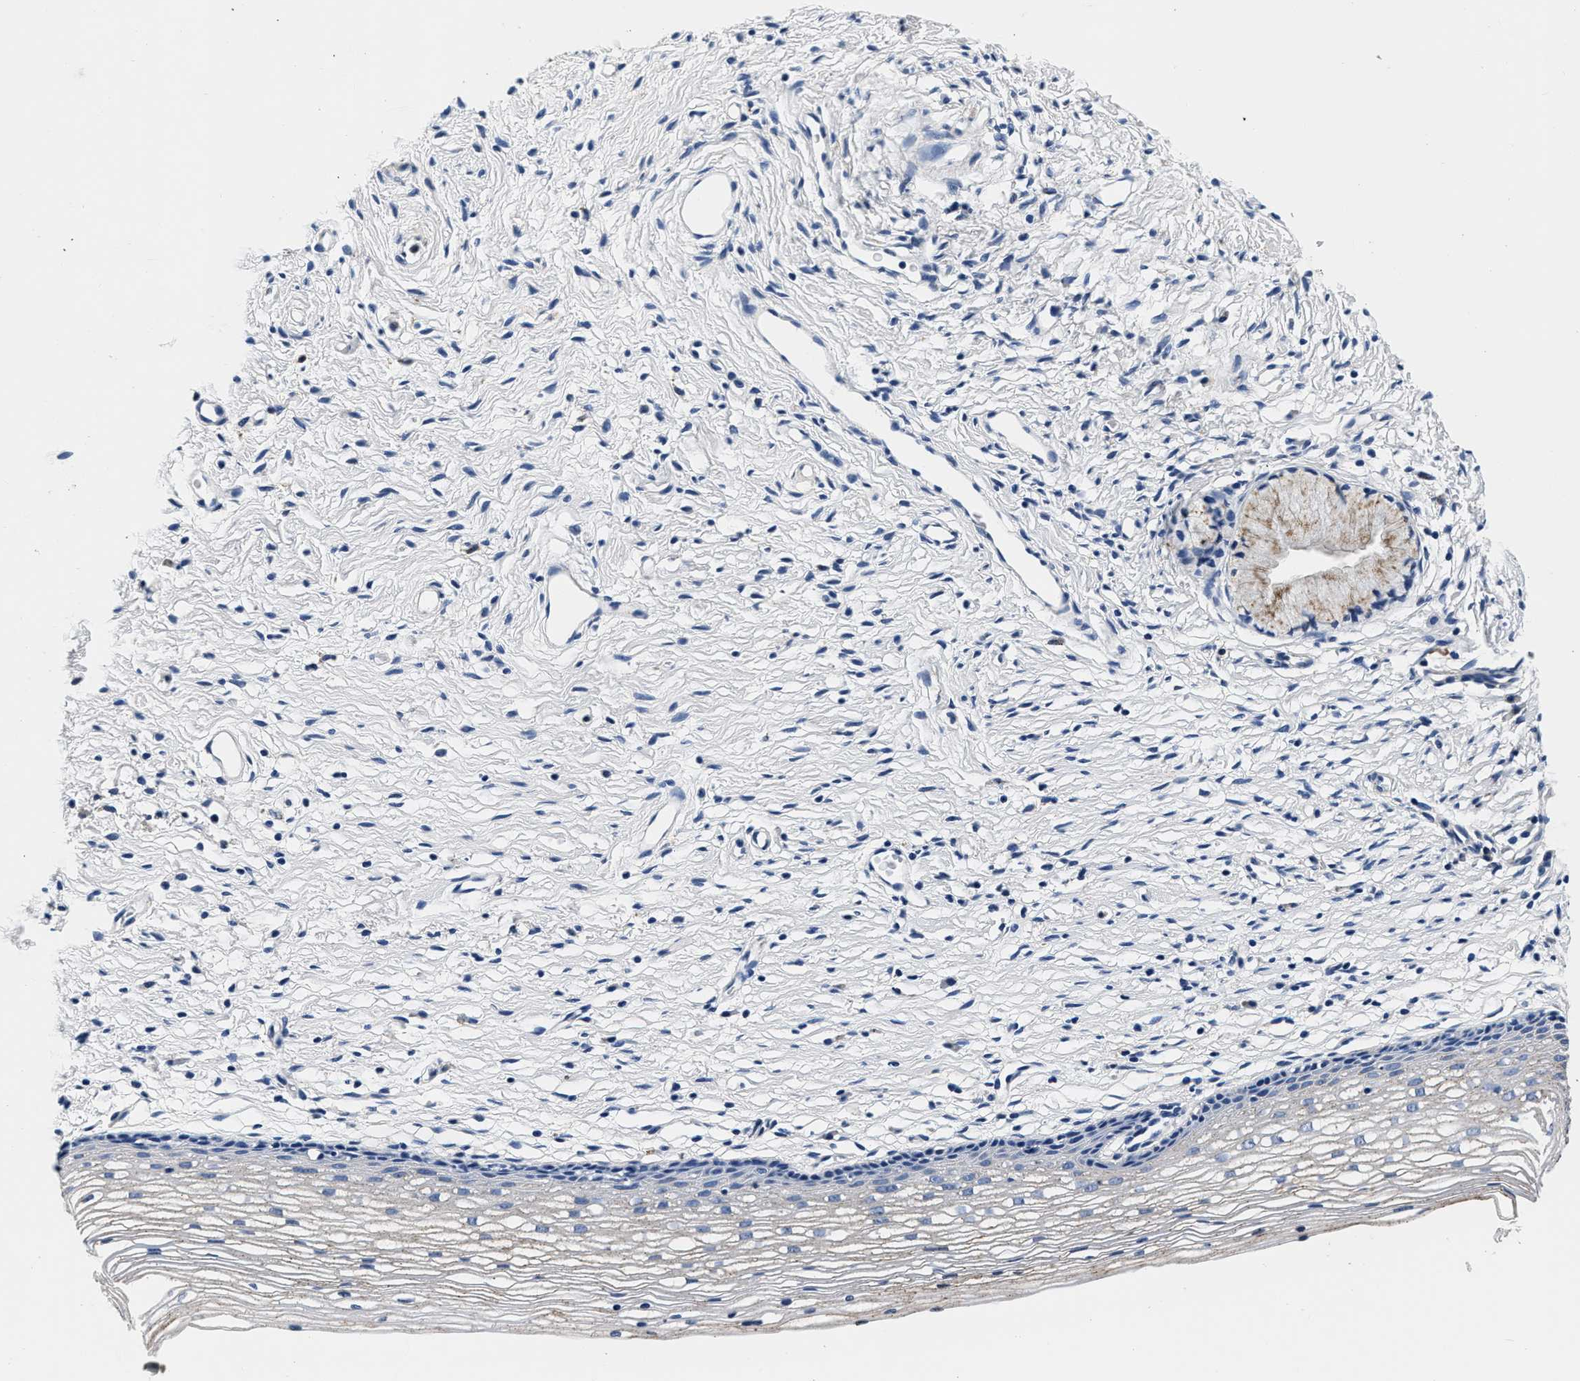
{"staining": {"intensity": "negative", "quantity": "none", "location": "none"}, "tissue": "cervix", "cell_type": "Glandular cells", "image_type": "normal", "snomed": [{"axis": "morphology", "description": "Normal tissue, NOS"}, {"axis": "topography", "description": "Cervix"}], "caption": "DAB immunohistochemical staining of unremarkable cervix shows no significant staining in glandular cells.", "gene": "GRN", "patient": {"sex": "female", "age": 77}}